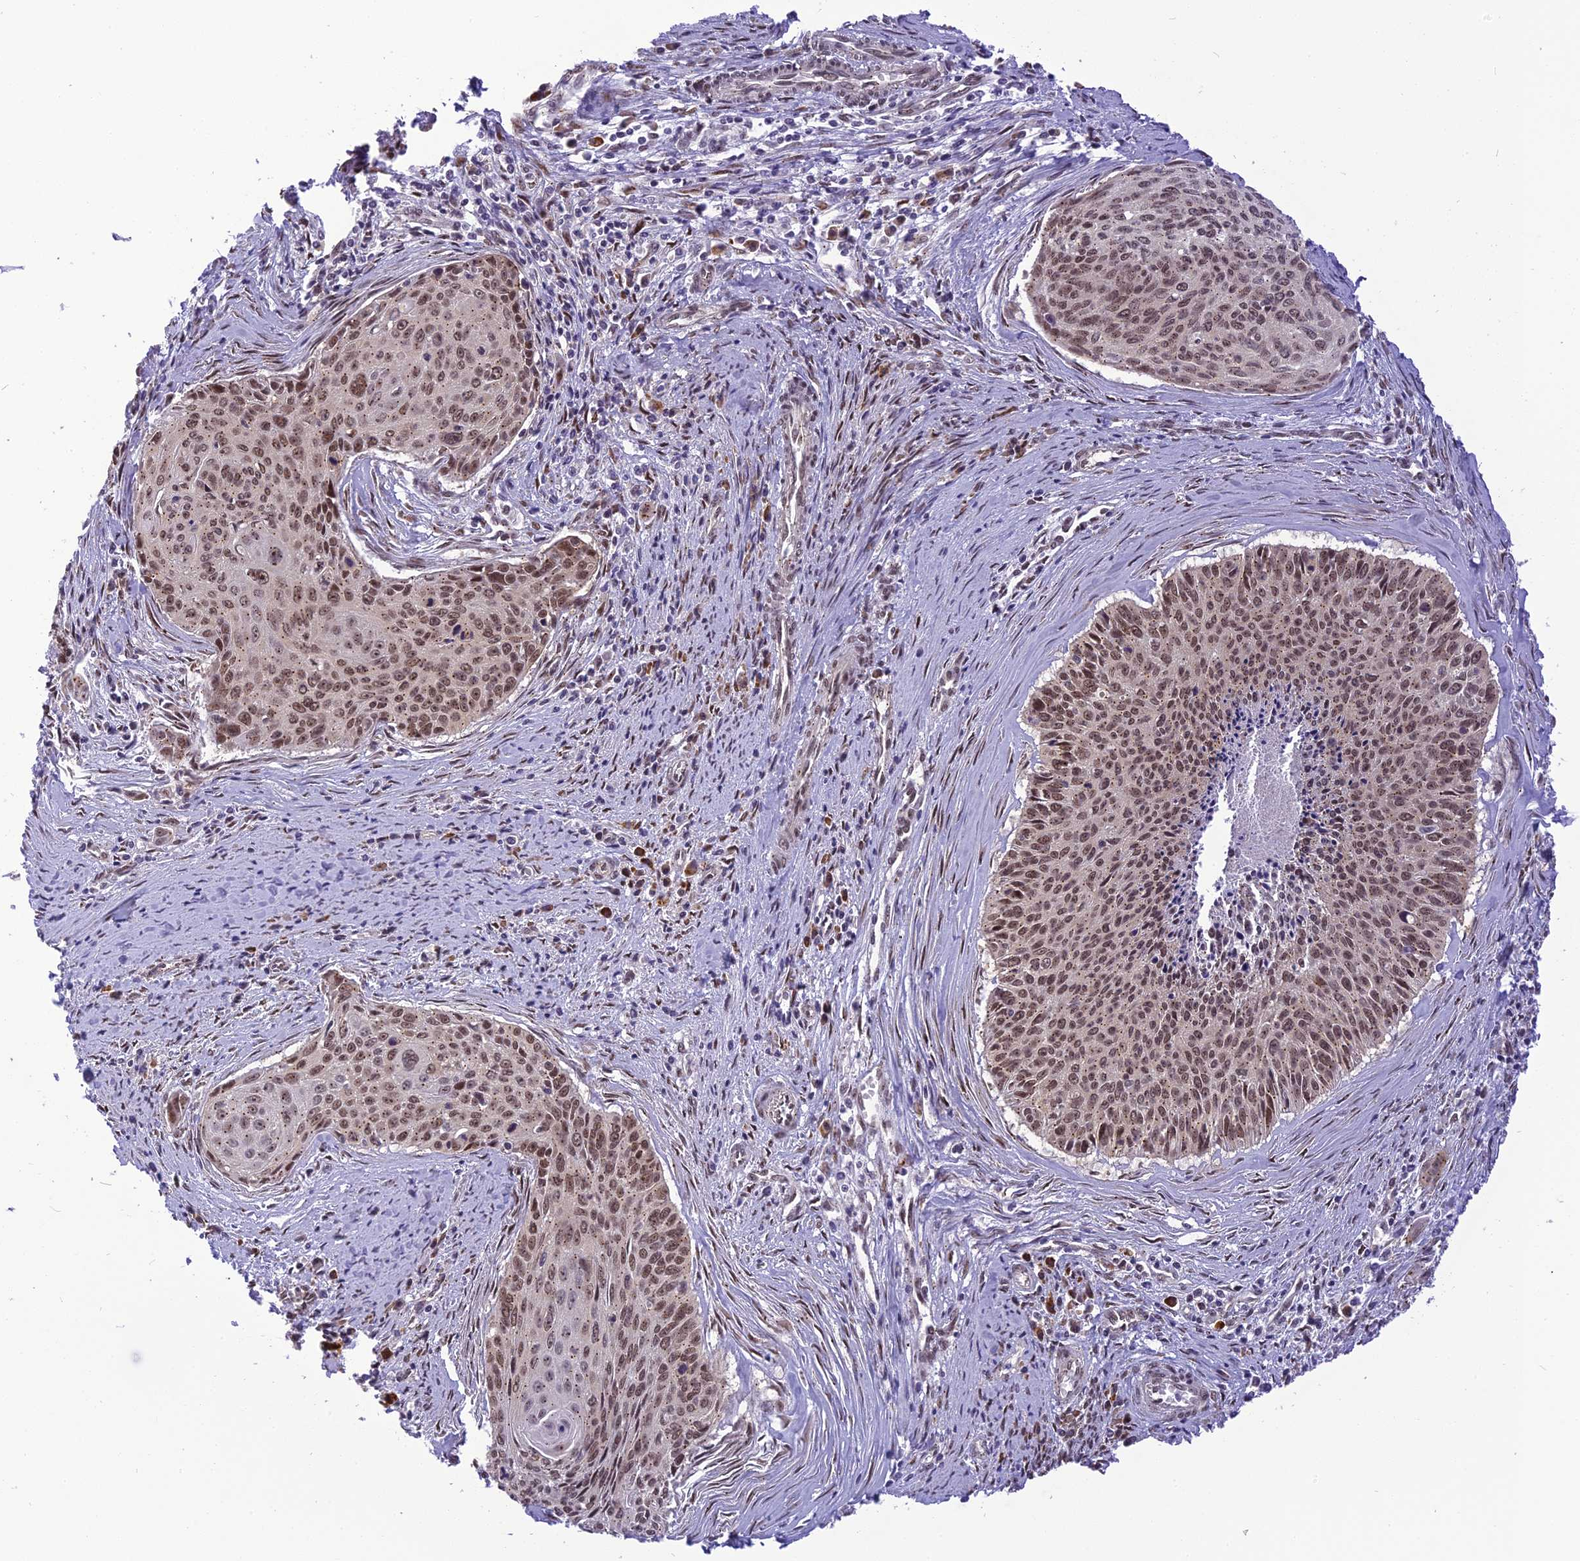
{"staining": {"intensity": "moderate", "quantity": ">75%", "location": "nuclear"}, "tissue": "cervical cancer", "cell_type": "Tumor cells", "image_type": "cancer", "snomed": [{"axis": "morphology", "description": "Squamous cell carcinoma, NOS"}, {"axis": "topography", "description": "Cervix"}], "caption": "Protein expression analysis of cervical cancer shows moderate nuclear staining in approximately >75% of tumor cells. The staining was performed using DAB (3,3'-diaminobenzidine) to visualize the protein expression in brown, while the nuclei were stained in blue with hematoxylin (Magnification: 20x).", "gene": "IRF2BP1", "patient": {"sex": "female", "age": 55}}